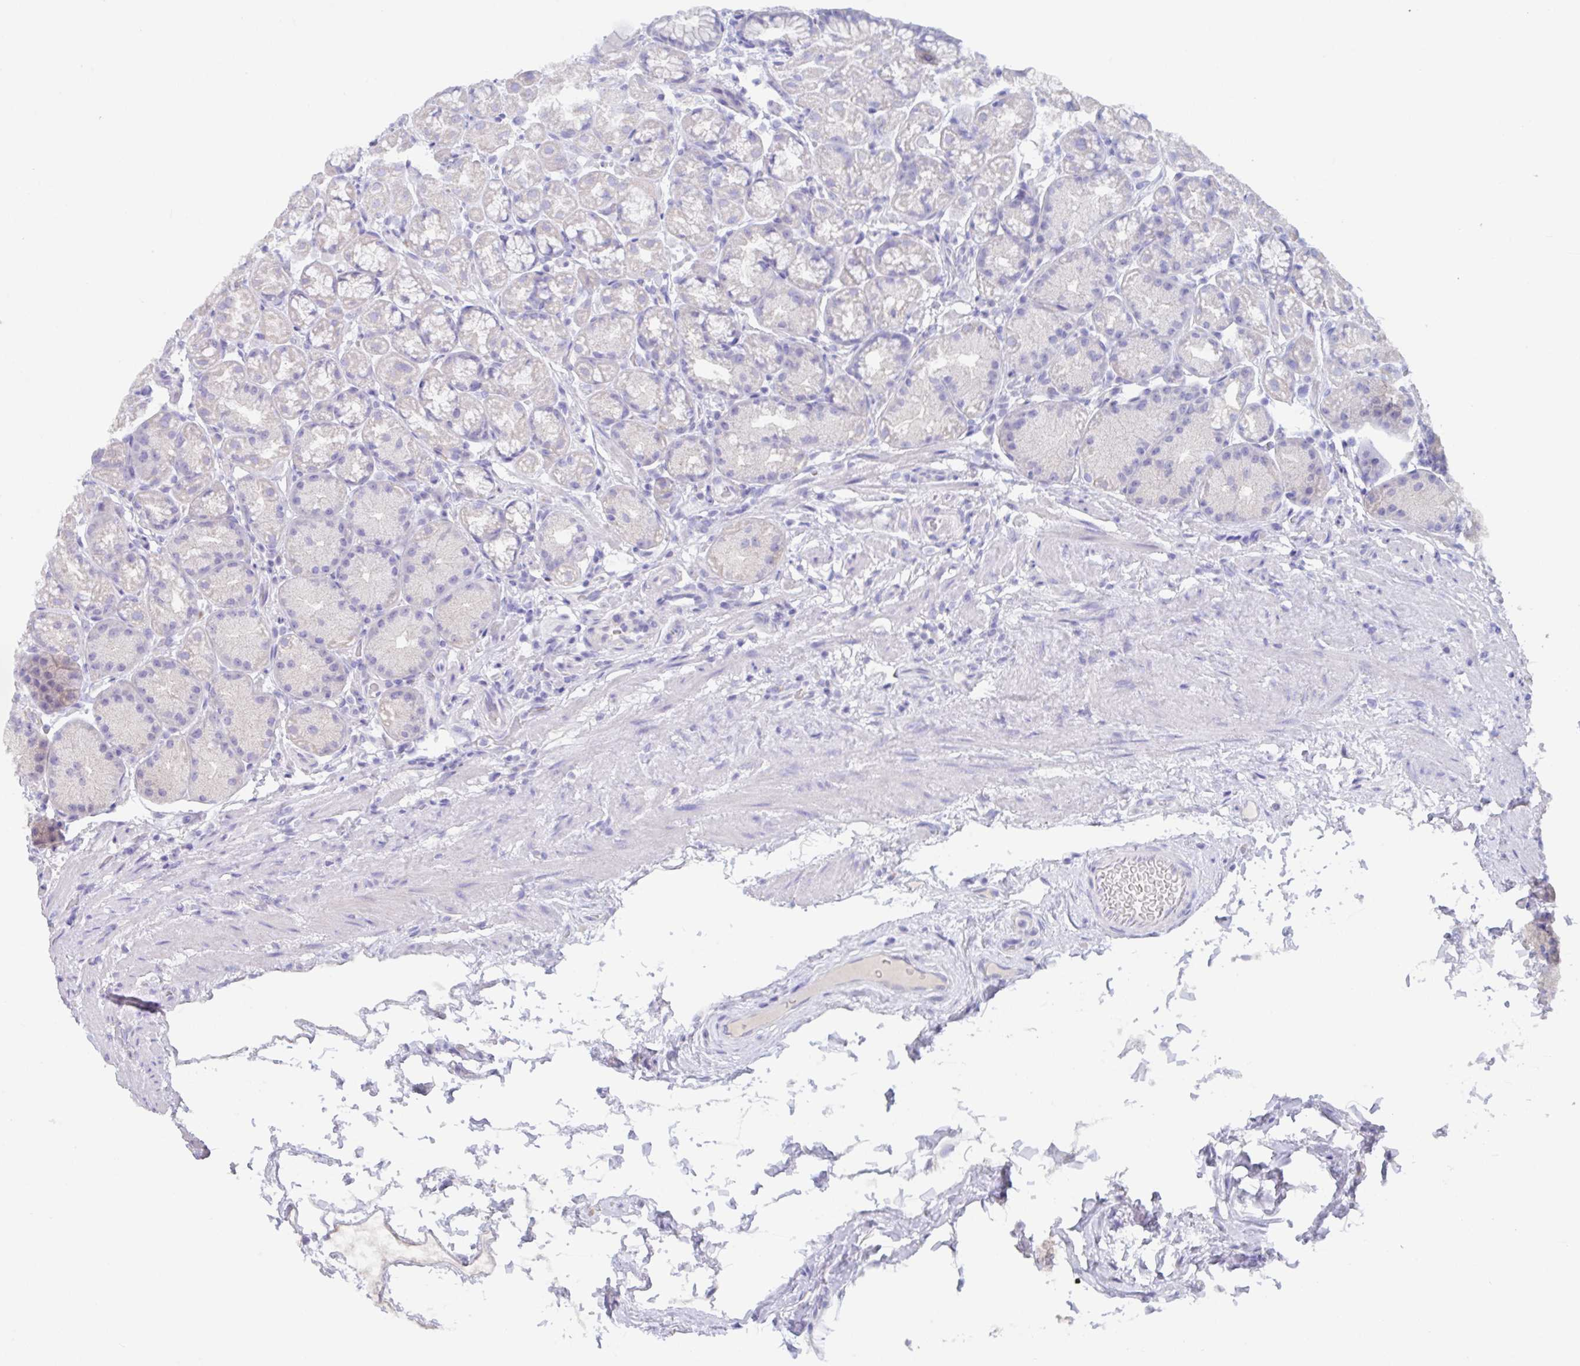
{"staining": {"intensity": "negative", "quantity": "none", "location": "none"}, "tissue": "stomach", "cell_type": "Glandular cells", "image_type": "normal", "snomed": [{"axis": "morphology", "description": "Normal tissue, NOS"}, {"axis": "topography", "description": "Stomach, lower"}], "caption": "This is a photomicrograph of immunohistochemistry staining of normal stomach, which shows no positivity in glandular cells. The staining was performed using DAB to visualize the protein expression in brown, while the nuclei were stained in blue with hematoxylin (Magnification: 20x).", "gene": "SLC44A4", "patient": {"sex": "male", "age": 67}}